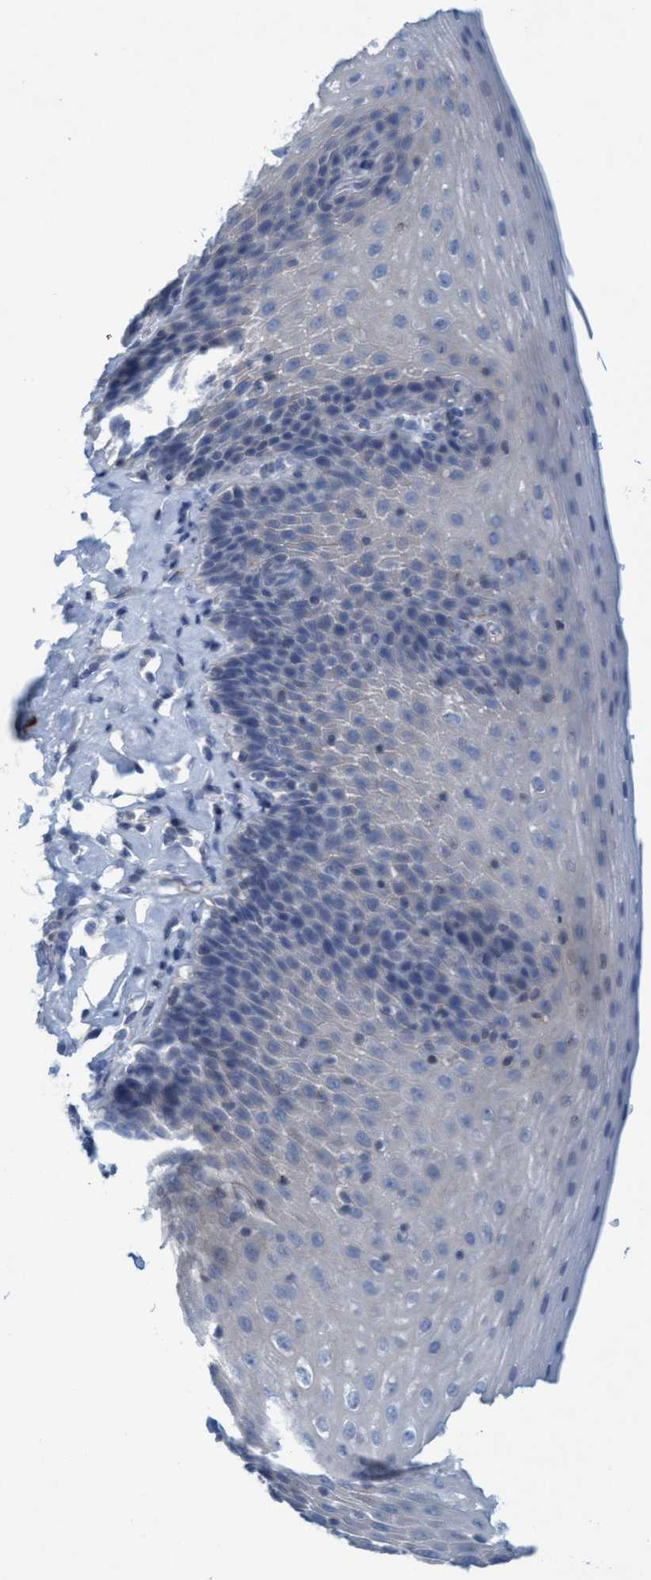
{"staining": {"intensity": "negative", "quantity": "none", "location": "none"}, "tissue": "esophagus", "cell_type": "Squamous epithelial cells", "image_type": "normal", "snomed": [{"axis": "morphology", "description": "Normal tissue, NOS"}, {"axis": "topography", "description": "Esophagus"}], "caption": "This is an immunohistochemistry photomicrograph of benign esophagus. There is no staining in squamous epithelial cells.", "gene": "SIGIRR", "patient": {"sex": "female", "age": 61}}